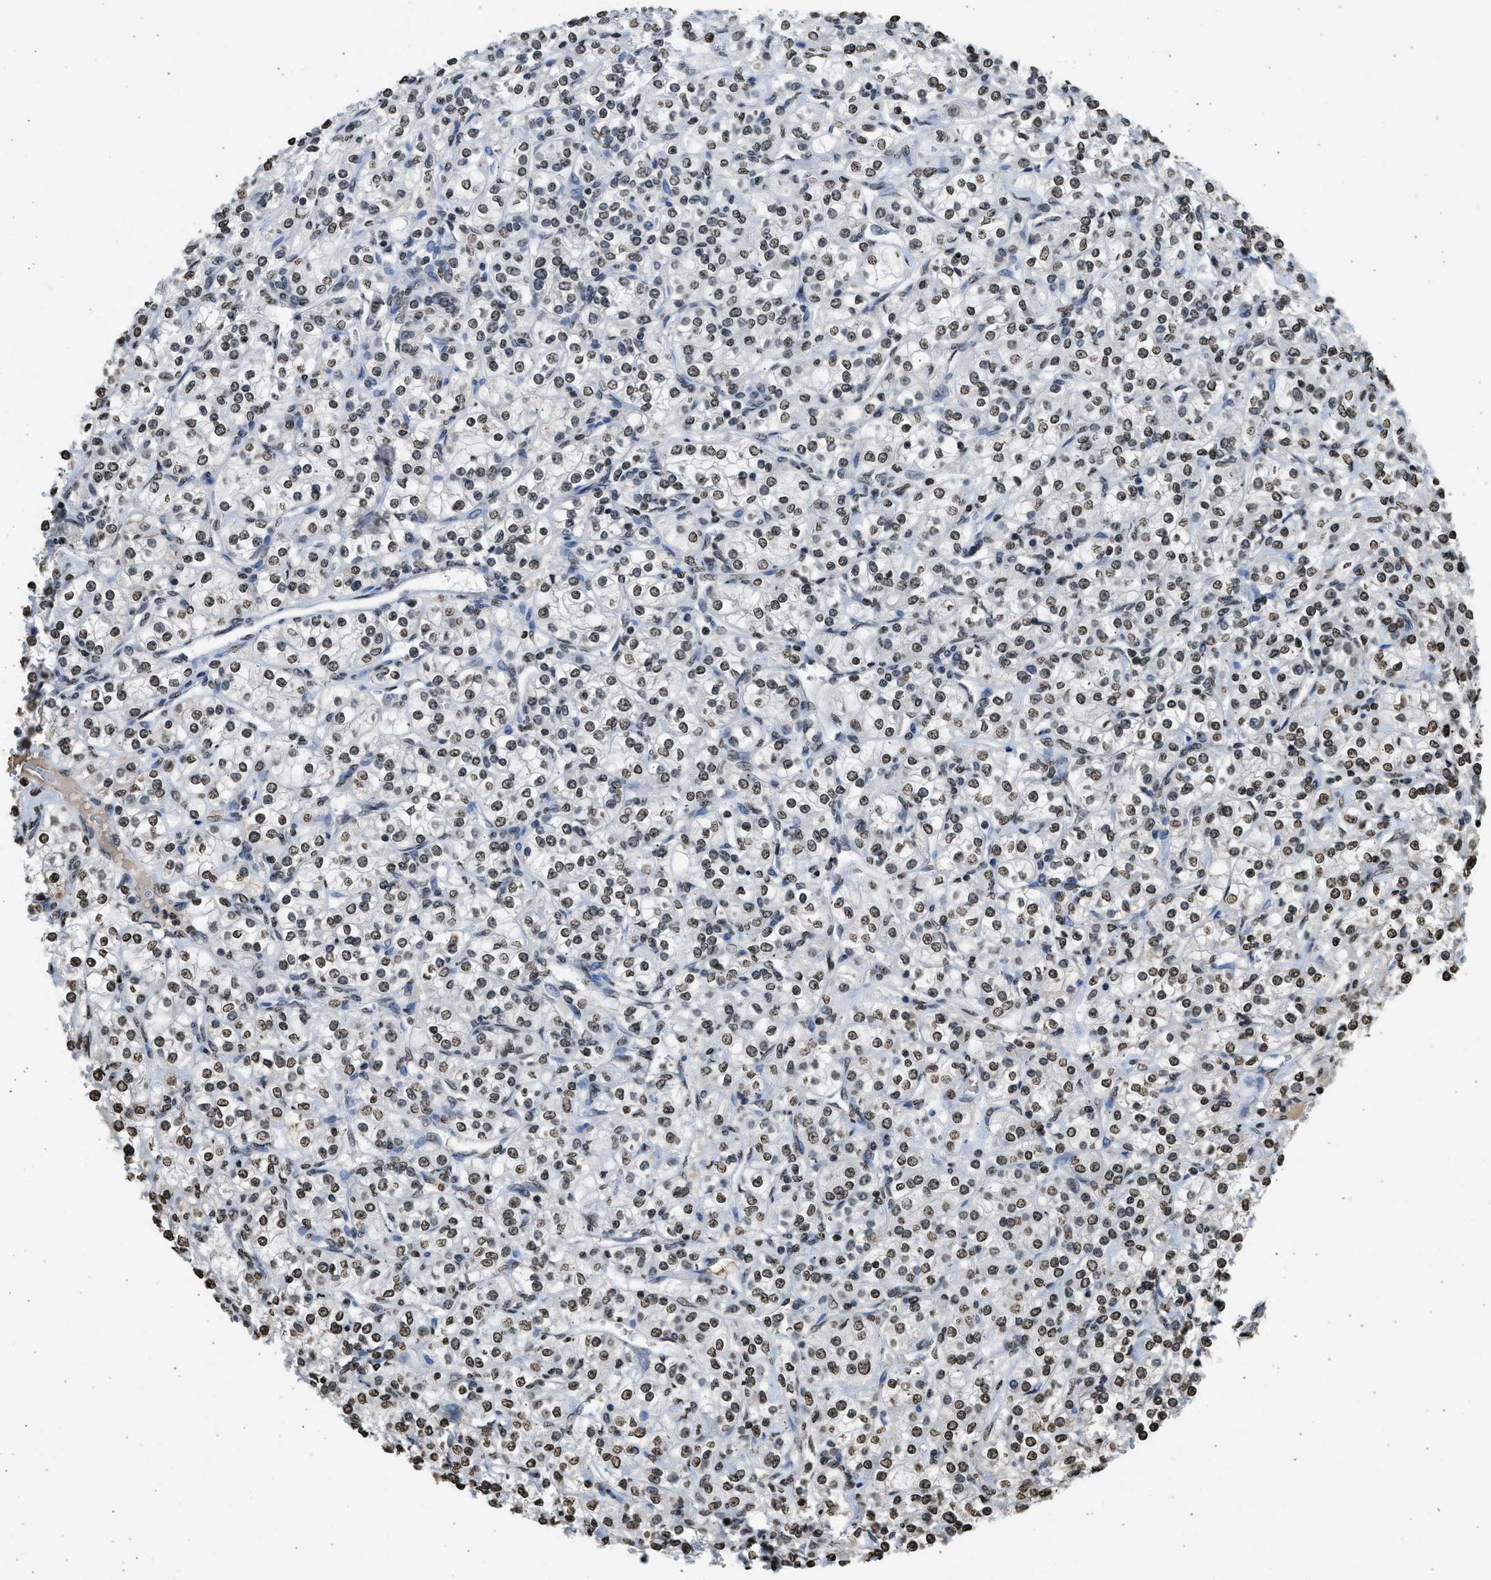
{"staining": {"intensity": "weak", "quantity": ">75%", "location": "nuclear"}, "tissue": "renal cancer", "cell_type": "Tumor cells", "image_type": "cancer", "snomed": [{"axis": "morphology", "description": "Adenocarcinoma, NOS"}, {"axis": "topography", "description": "Kidney"}], "caption": "Immunohistochemistry (IHC) of renal adenocarcinoma reveals low levels of weak nuclear expression in about >75% of tumor cells. (IHC, brightfield microscopy, high magnification).", "gene": "RRAGC", "patient": {"sex": "male", "age": 77}}